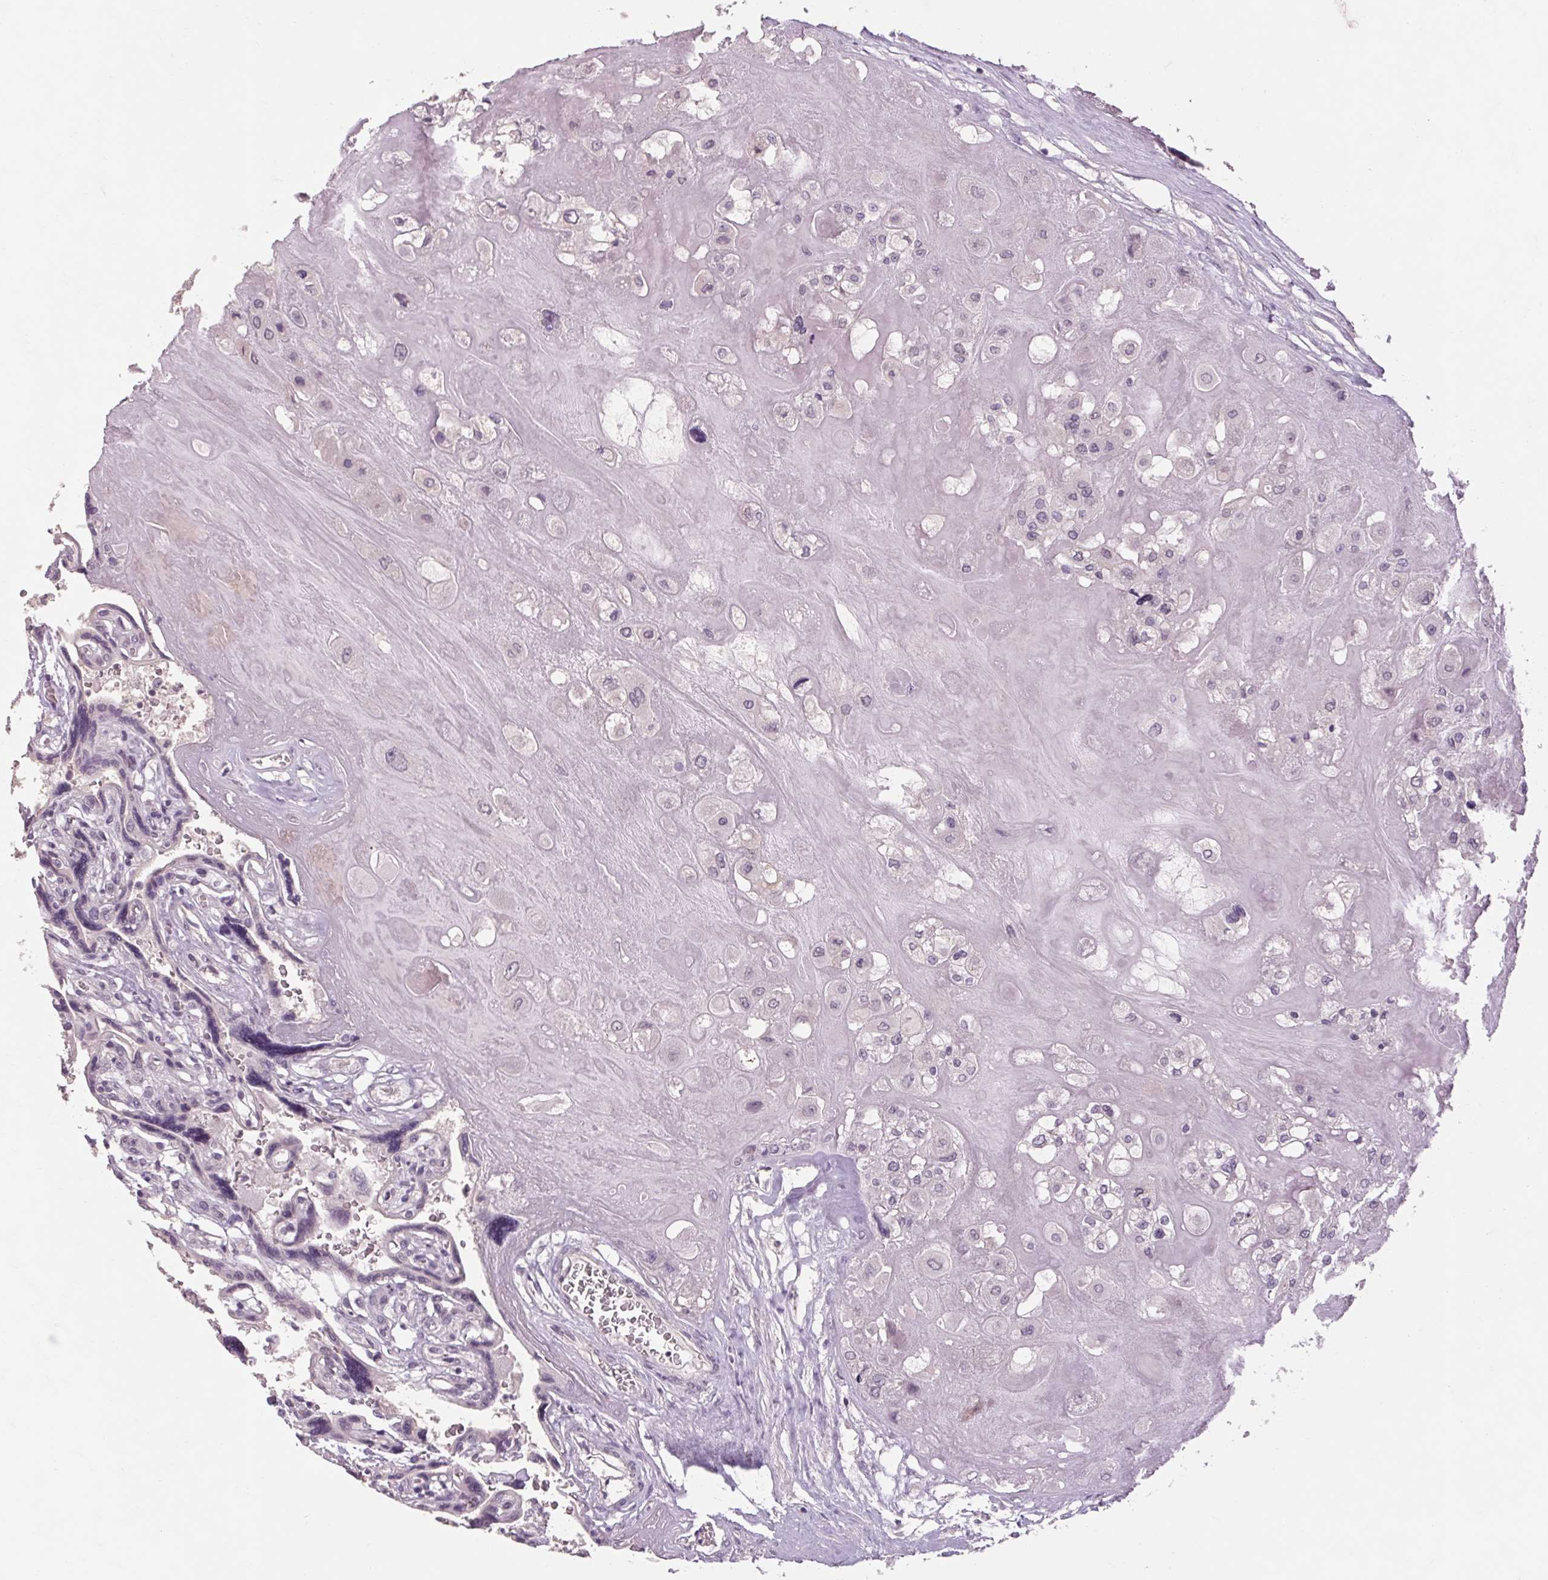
{"staining": {"intensity": "negative", "quantity": "none", "location": "none"}, "tissue": "placenta", "cell_type": "Decidual cells", "image_type": "normal", "snomed": [{"axis": "morphology", "description": "Normal tissue, NOS"}, {"axis": "topography", "description": "Placenta"}], "caption": "The micrograph shows no staining of decidual cells in unremarkable placenta.", "gene": "POMC", "patient": {"sex": "female", "age": 32}}